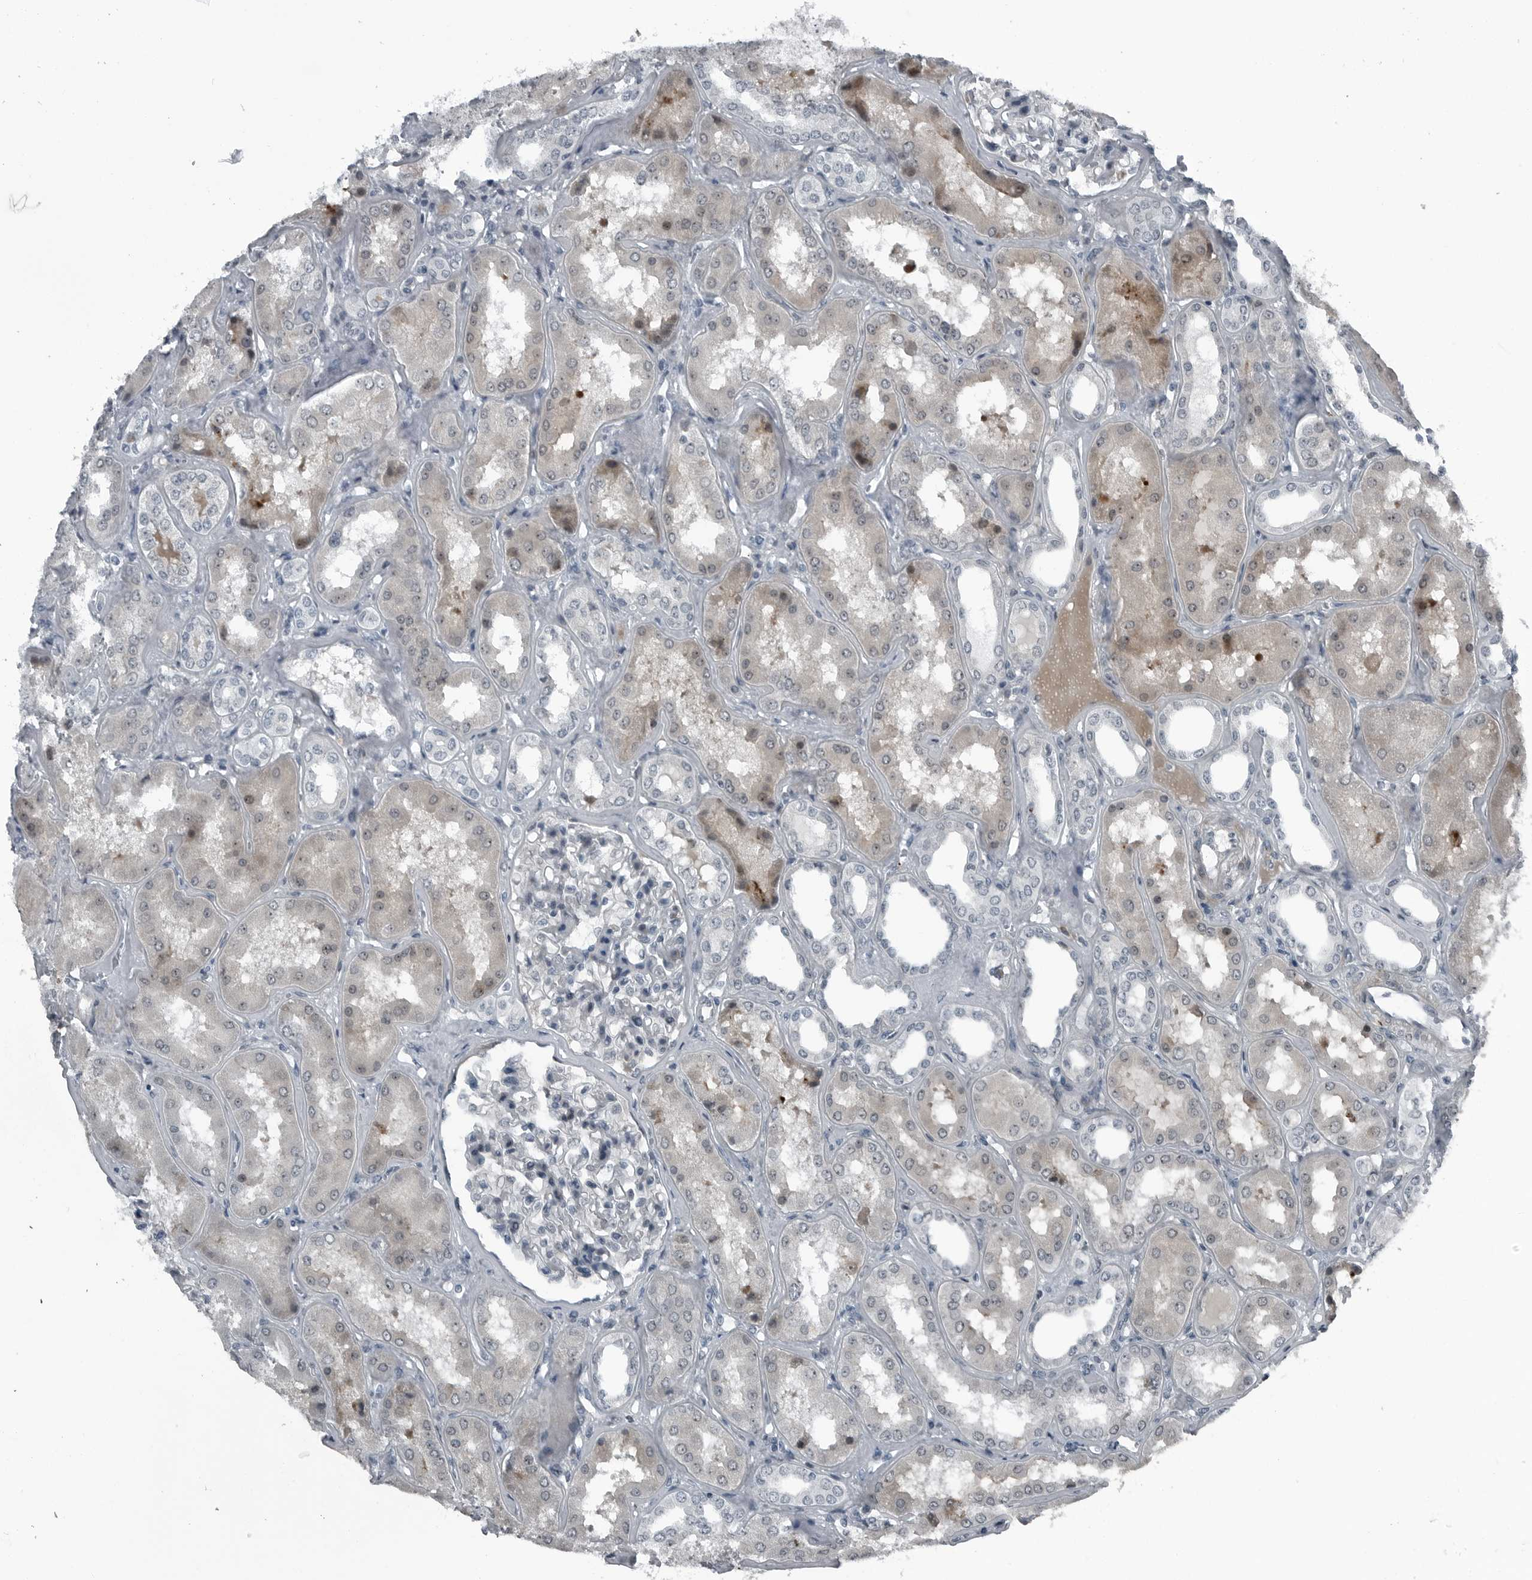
{"staining": {"intensity": "negative", "quantity": "none", "location": "none"}, "tissue": "kidney", "cell_type": "Cells in glomeruli", "image_type": "normal", "snomed": [{"axis": "morphology", "description": "Normal tissue, NOS"}, {"axis": "topography", "description": "Kidney"}], "caption": "The image displays no staining of cells in glomeruli in benign kidney.", "gene": "DNAAF11", "patient": {"sex": "female", "age": 56}}